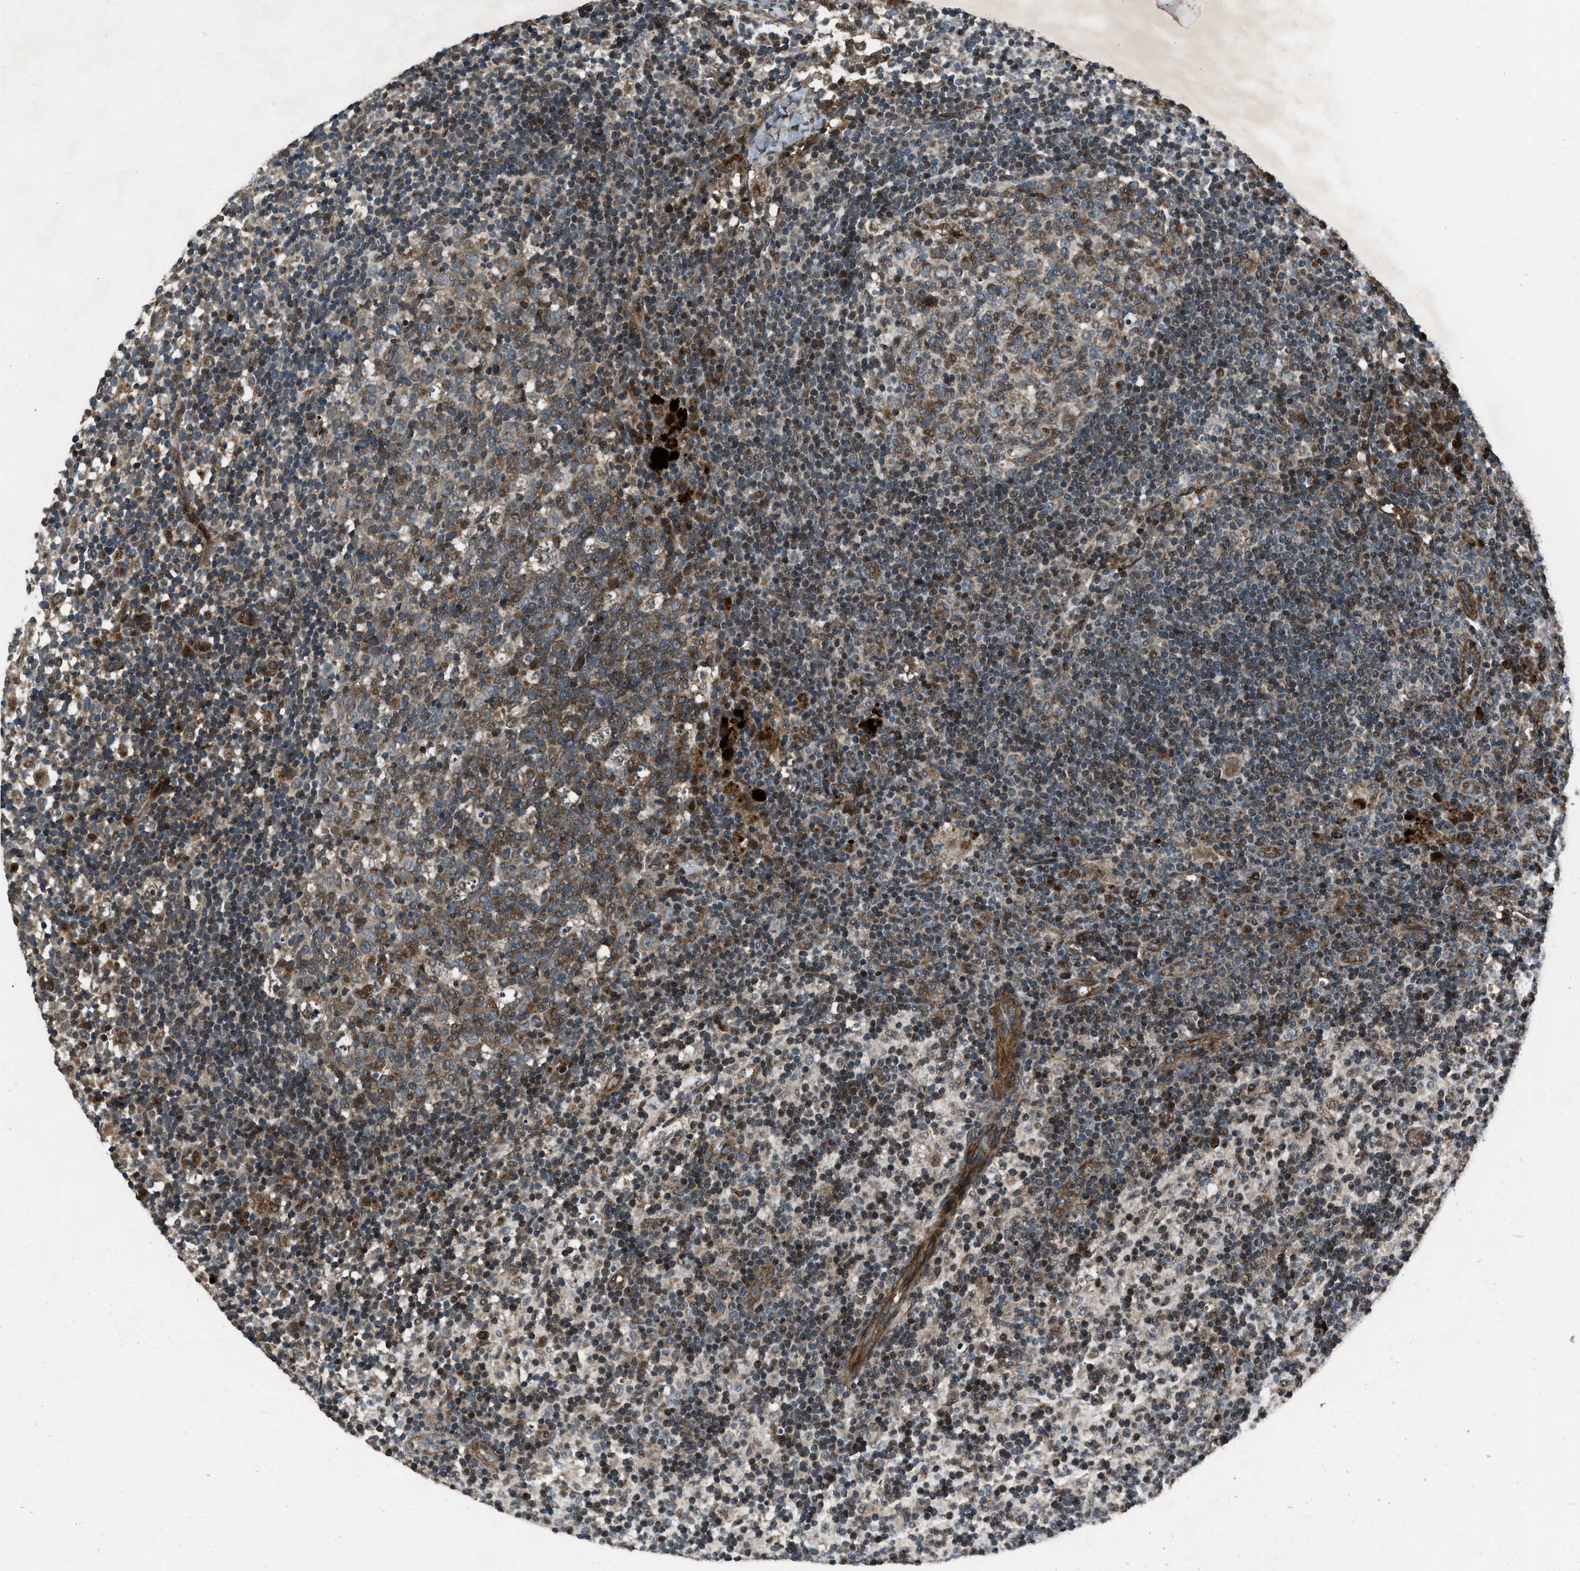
{"staining": {"intensity": "moderate", "quantity": "25%-75%", "location": "cytoplasmic/membranous"}, "tissue": "lymph node", "cell_type": "Germinal center cells", "image_type": "normal", "snomed": [{"axis": "morphology", "description": "Normal tissue, NOS"}, {"axis": "morphology", "description": "Inflammation, NOS"}, {"axis": "topography", "description": "Lymph node"}], "caption": "Moderate cytoplasmic/membranous positivity is identified in approximately 25%-75% of germinal center cells in unremarkable lymph node.", "gene": "IRAK4", "patient": {"sex": "male", "age": 55}}